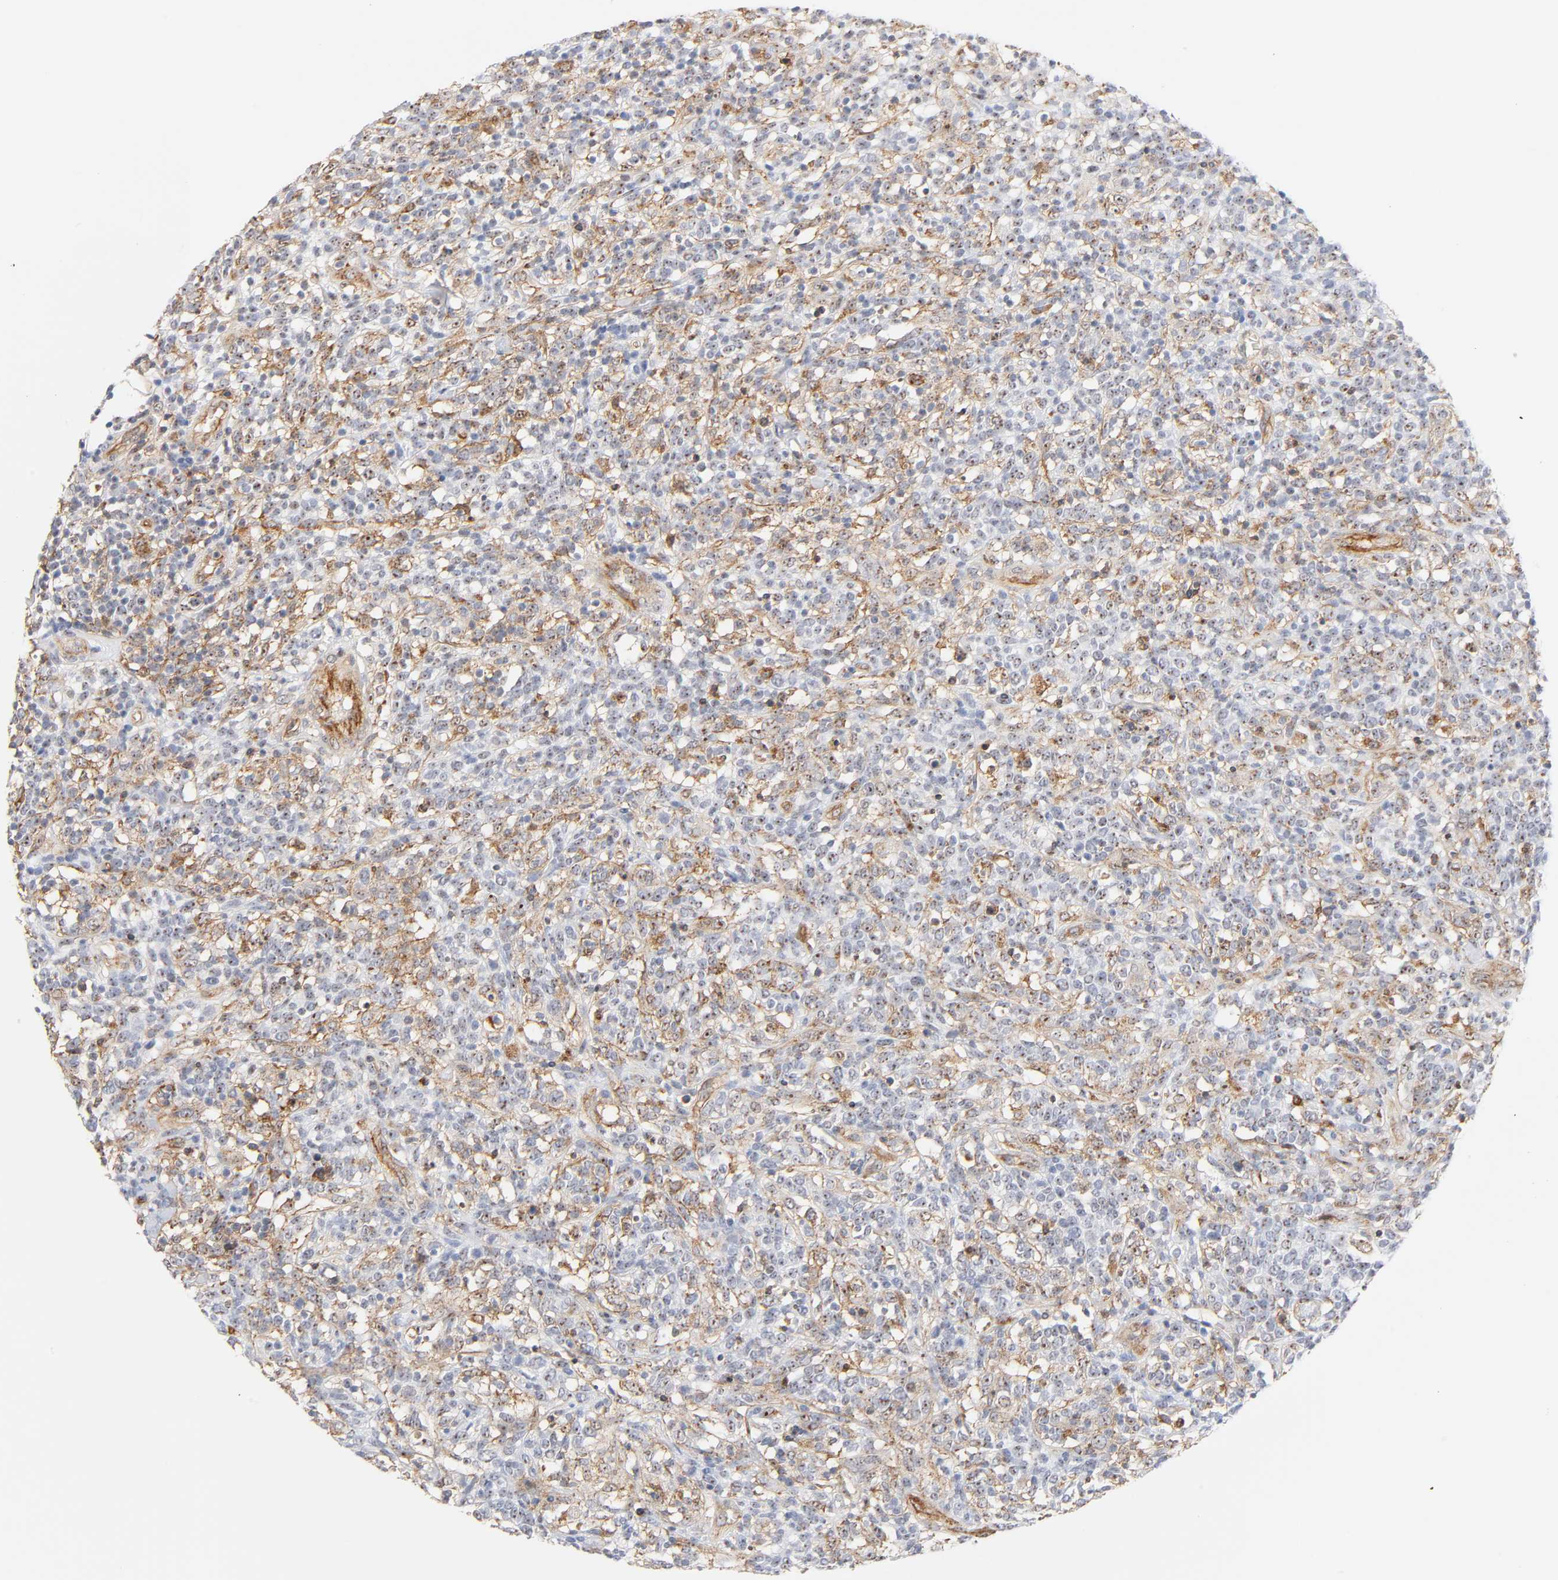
{"staining": {"intensity": "strong", "quantity": "25%-75%", "location": "cytoplasmic/membranous,nuclear"}, "tissue": "lymphoma", "cell_type": "Tumor cells", "image_type": "cancer", "snomed": [{"axis": "morphology", "description": "Malignant lymphoma, non-Hodgkin's type, High grade"}, {"axis": "topography", "description": "Lymph node"}], "caption": "Strong cytoplasmic/membranous and nuclear protein staining is appreciated in approximately 25%-75% of tumor cells in lymphoma. (DAB (3,3'-diaminobenzidine) IHC with brightfield microscopy, high magnification).", "gene": "PLD1", "patient": {"sex": "female", "age": 73}}